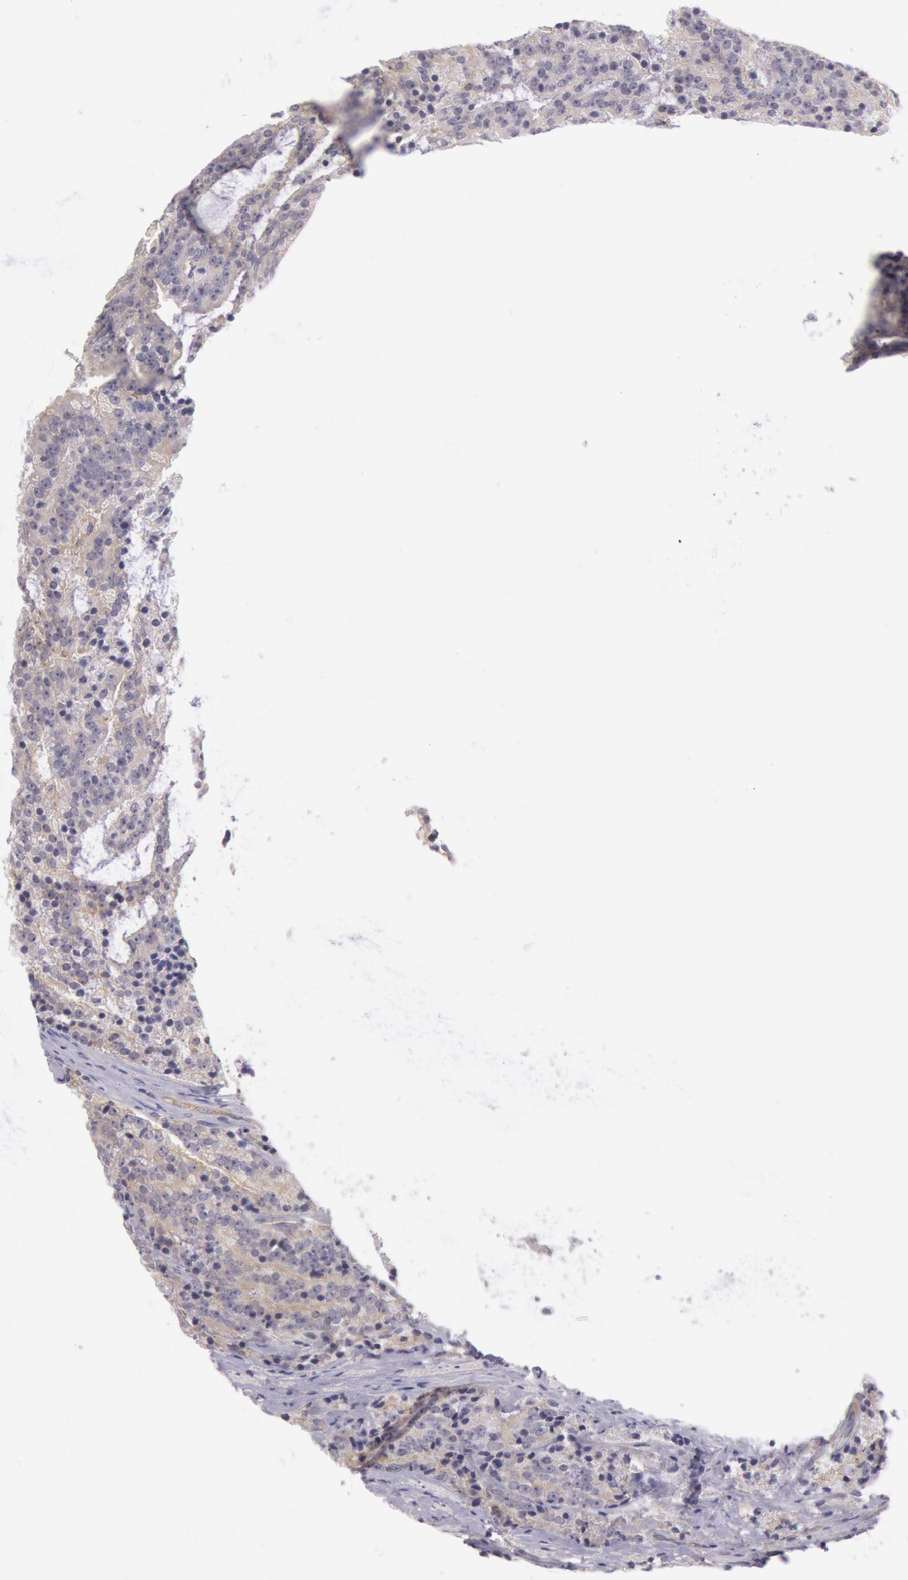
{"staining": {"intensity": "weak", "quantity": "25%-75%", "location": "cytoplasmic/membranous"}, "tissue": "prostate cancer", "cell_type": "Tumor cells", "image_type": "cancer", "snomed": [{"axis": "morphology", "description": "Adenocarcinoma, Medium grade"}, {"axis": "topography", "description": "Prostate"}], "caption": "The histopathology image shows staining of medium-grade adenocarcinoma (prostate), revealing weak cytoplasmic/membranous protein expression (brown color) within tumor cells. The protein of interest is shown in brown color, while the nuclei are stained blue.", "gene": "MYO5A", "patient": {"sex": "male", "age": 65}}